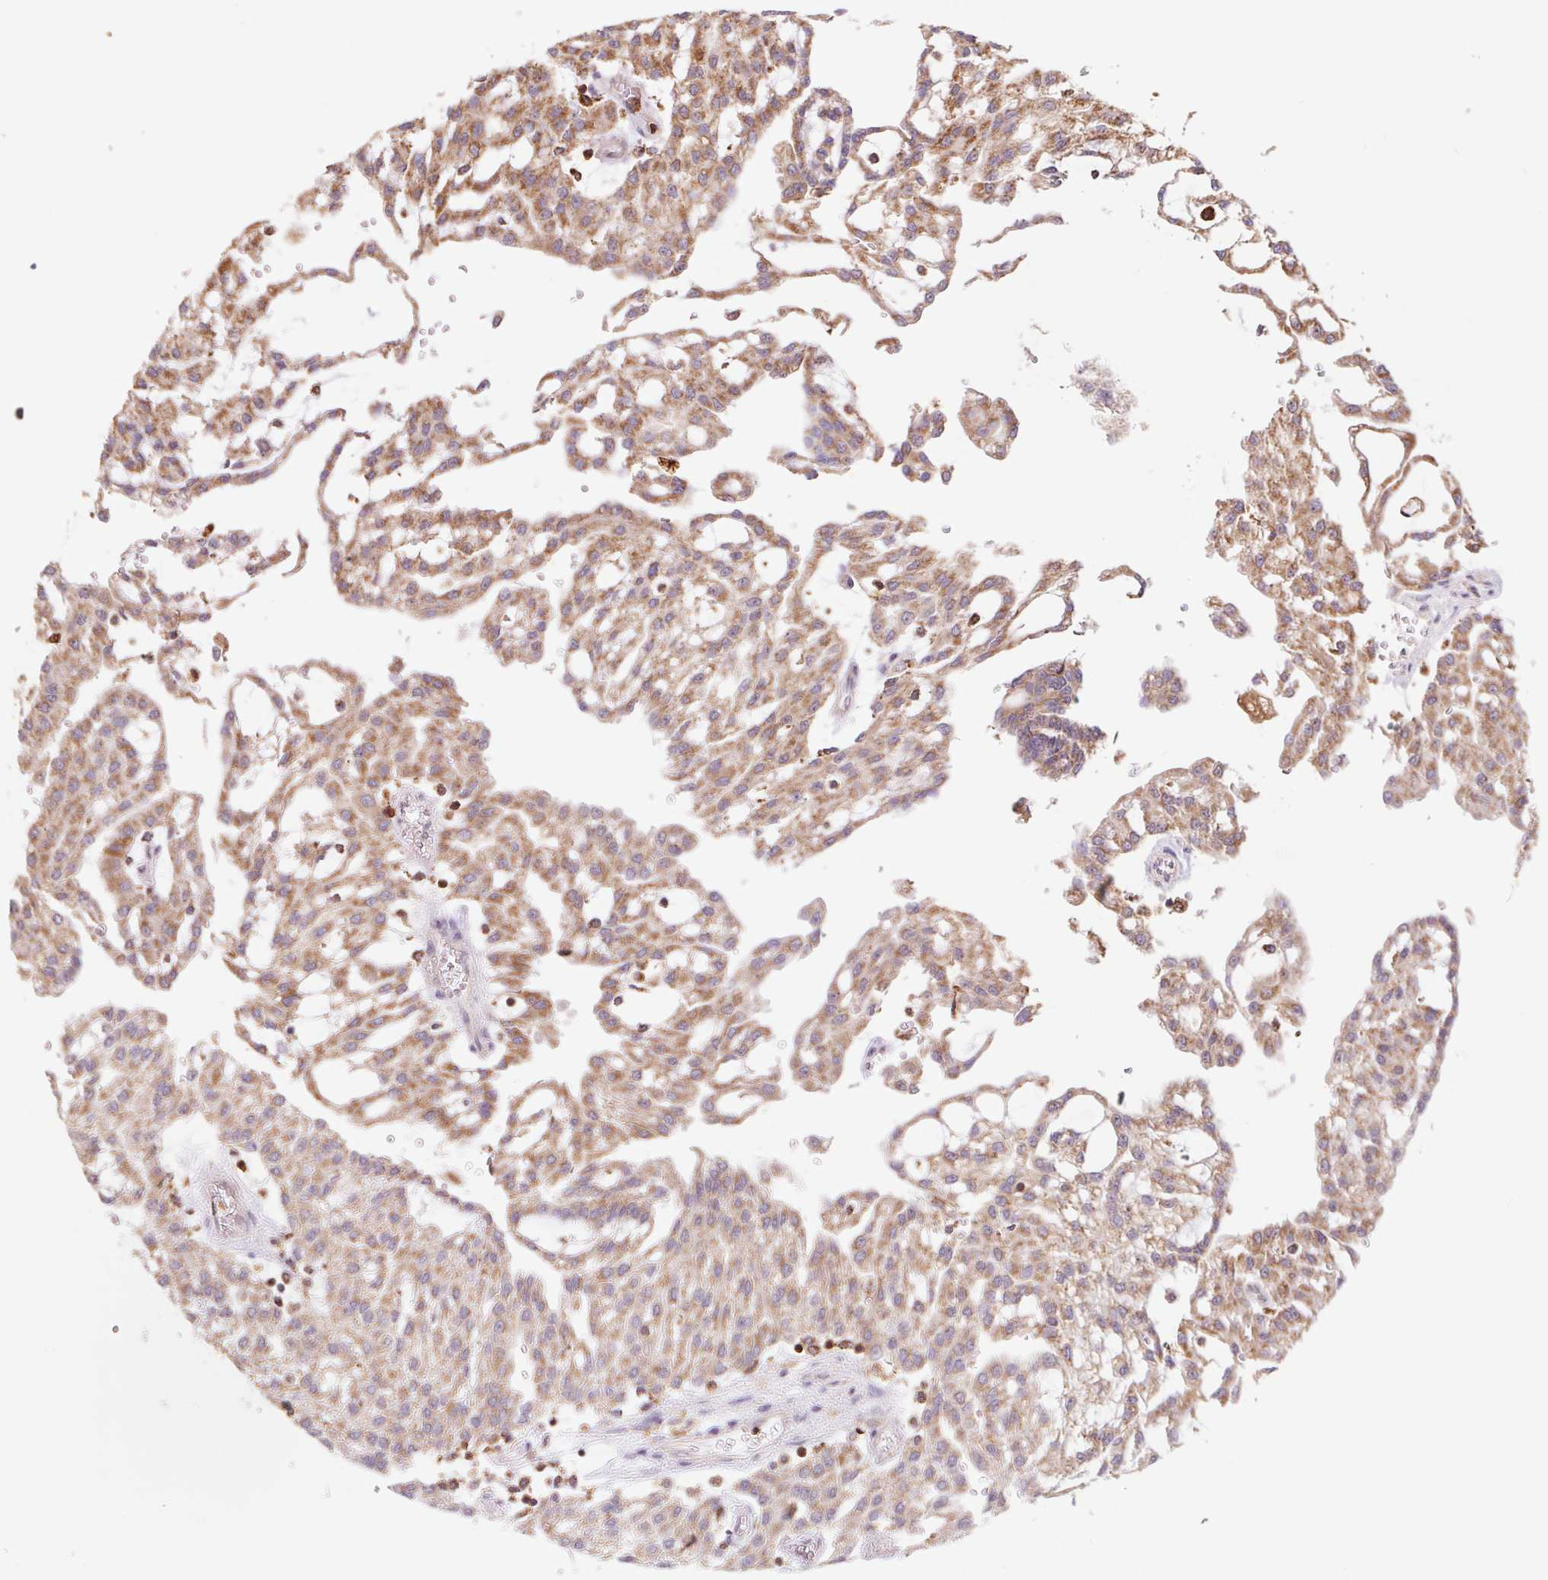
{"staining": {"intensity": "moderate", "quantity": ">75%", "location": "cytoplasmic/membranous"}, "tissue": "renal cancer", "cell_type": "Tumor cells", "image_type": "cancer", "snomed": [{"axis": "morphology", "description": "Adenocarcinoma, NOS"}, {"axis": "topography", "description": "Kidney"}], "caption": "Immunohistochemistry (IHC) image of human renal adenocarcinoma stained for a protein (brown), which reveals medium levels of moderate cytoplasmic/membranous positivity in about >75% of tumor cells.", "gene": "URM1", "patient": {"sex": "male", "age": 63}}